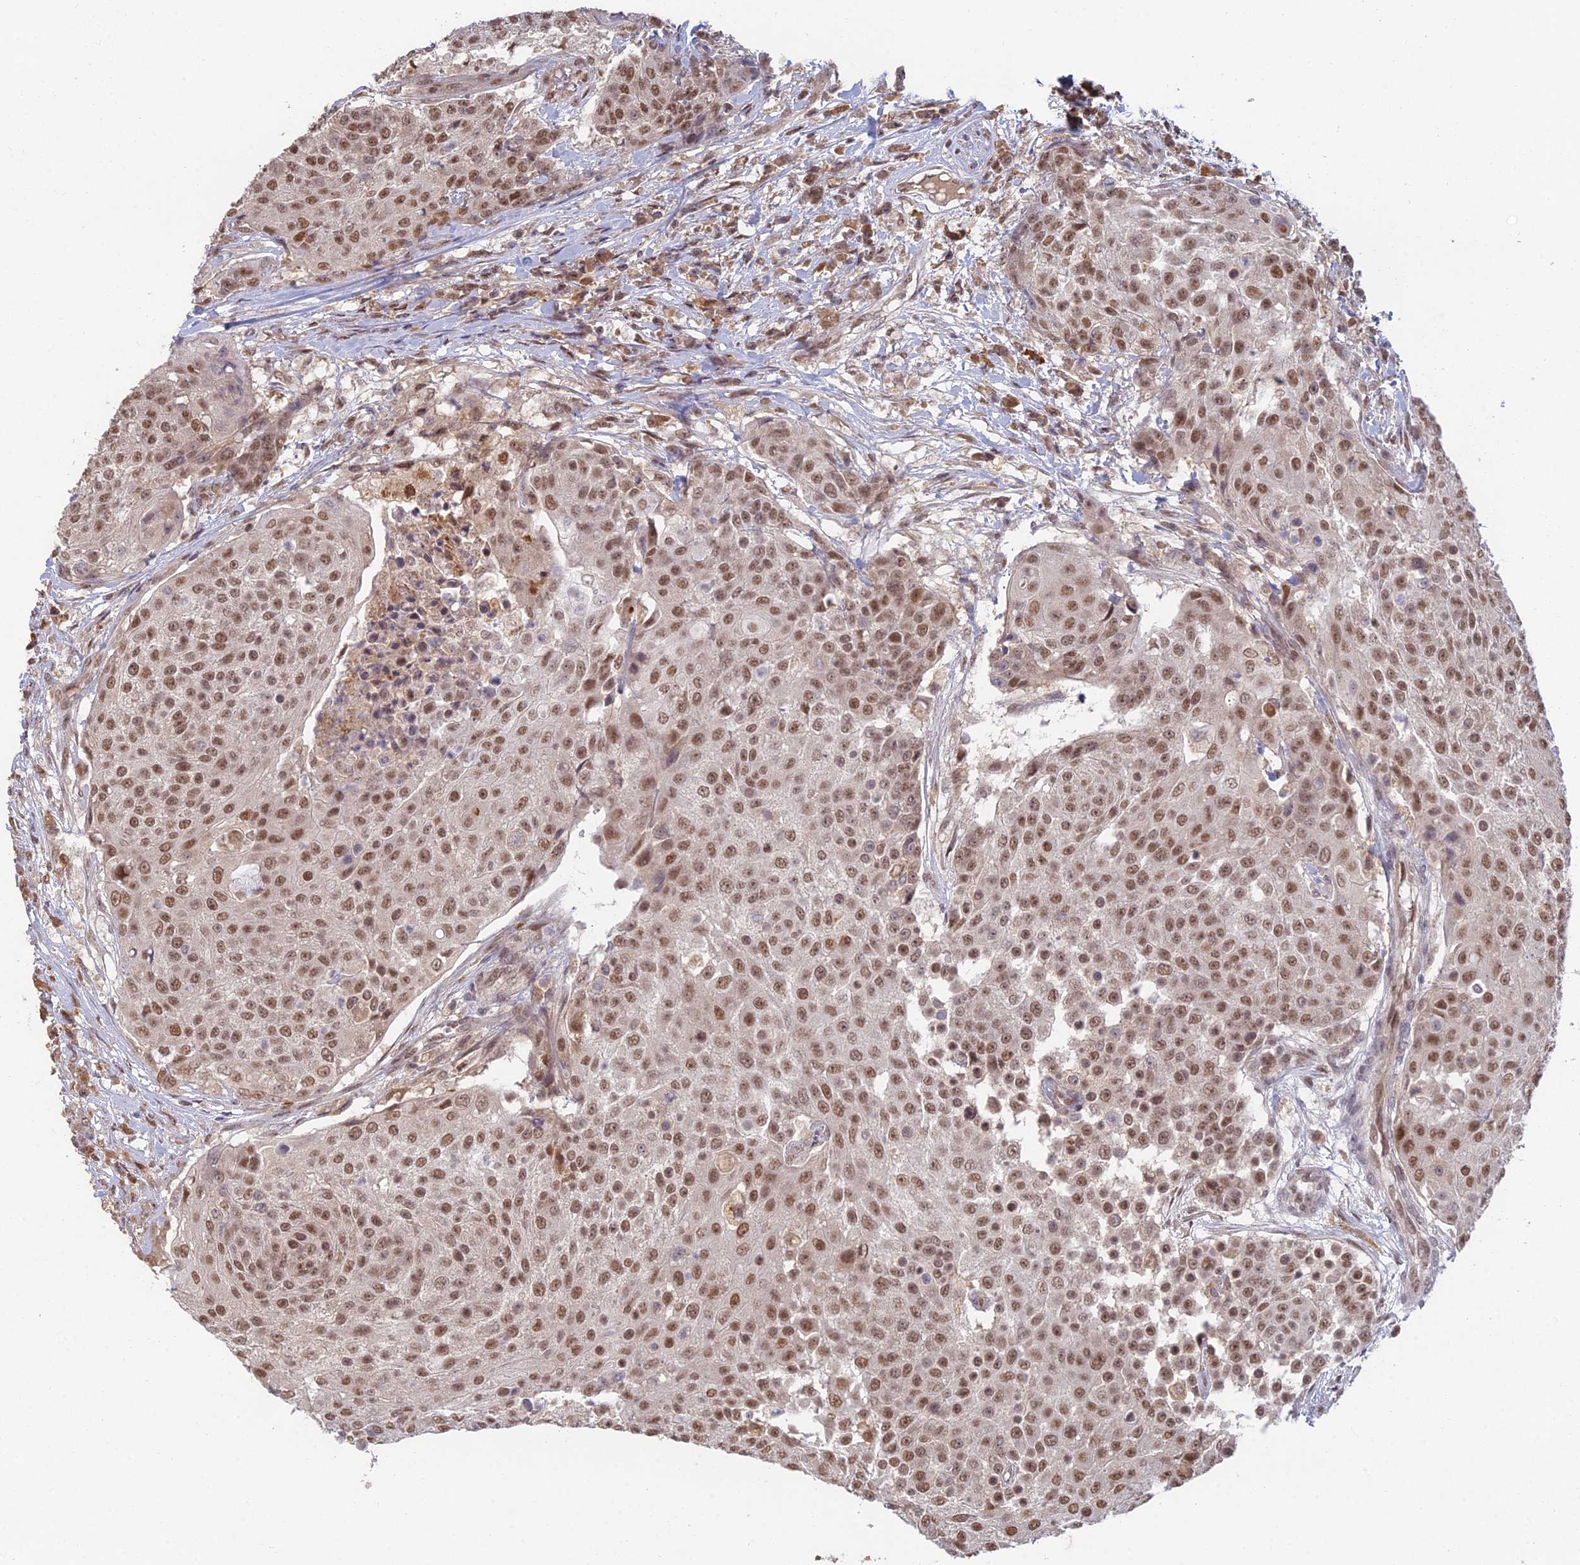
{"staining": {"intensity": "moderate", "quantity": ">75%", "location": "nuclear"}, "tissue": "urothelial cancer", "cell_type": "Tumor cells", "image_type": "cancer", "snomed": [{"axis": "morphology", "description": "Urothelial carcinoma, High grade"}, {"axis": "topography", "description": "Urinary bladder"}], "caption": "Tumor cells exhibit moderate nuclear expression in about >75% of cells in high-grade urothelial carcinoma.", "gene": "RANBP3", "patient": {"sex": "female", "age": 63}}